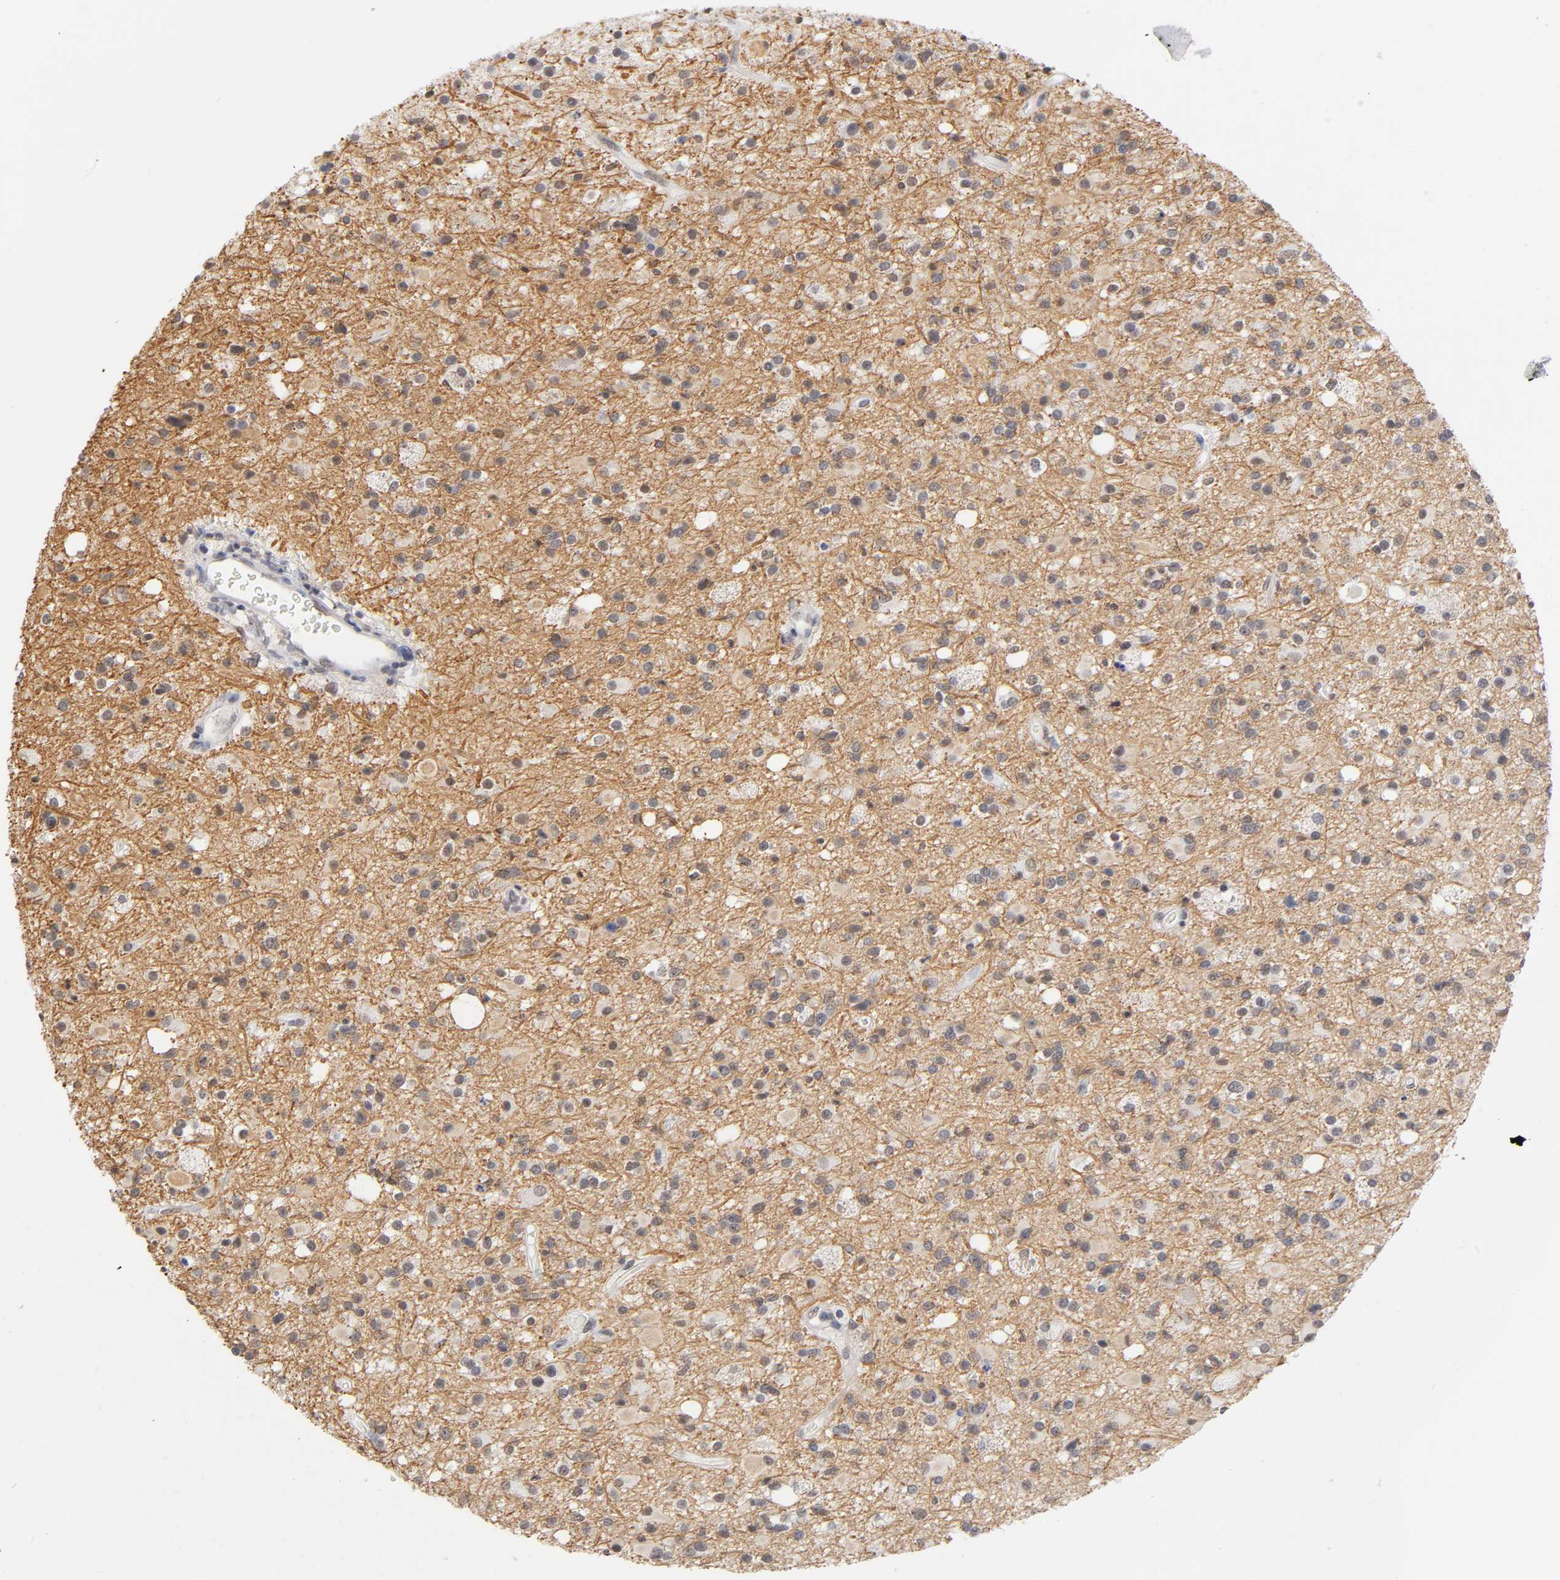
{"staining": {"intensity": "weak", "quantity": "<25%", "location": "cytoplasmic/membranous,nuclear"}, "tissue": "glioma", "cell_type": "Tumor cells", "image_type": "cancer", "snomed": [{"axis": "morphology", "description": "Glioma, malignant, High grade"}, {"axis": "topography", "description": "Brain"}], "caption": "Immunohistochemical staining of human malignant glioma (high-grade) reveals no significant staining in tumor cells.", "gene": "CRABP2", "patient": {"sex": "male", "age": 33}}